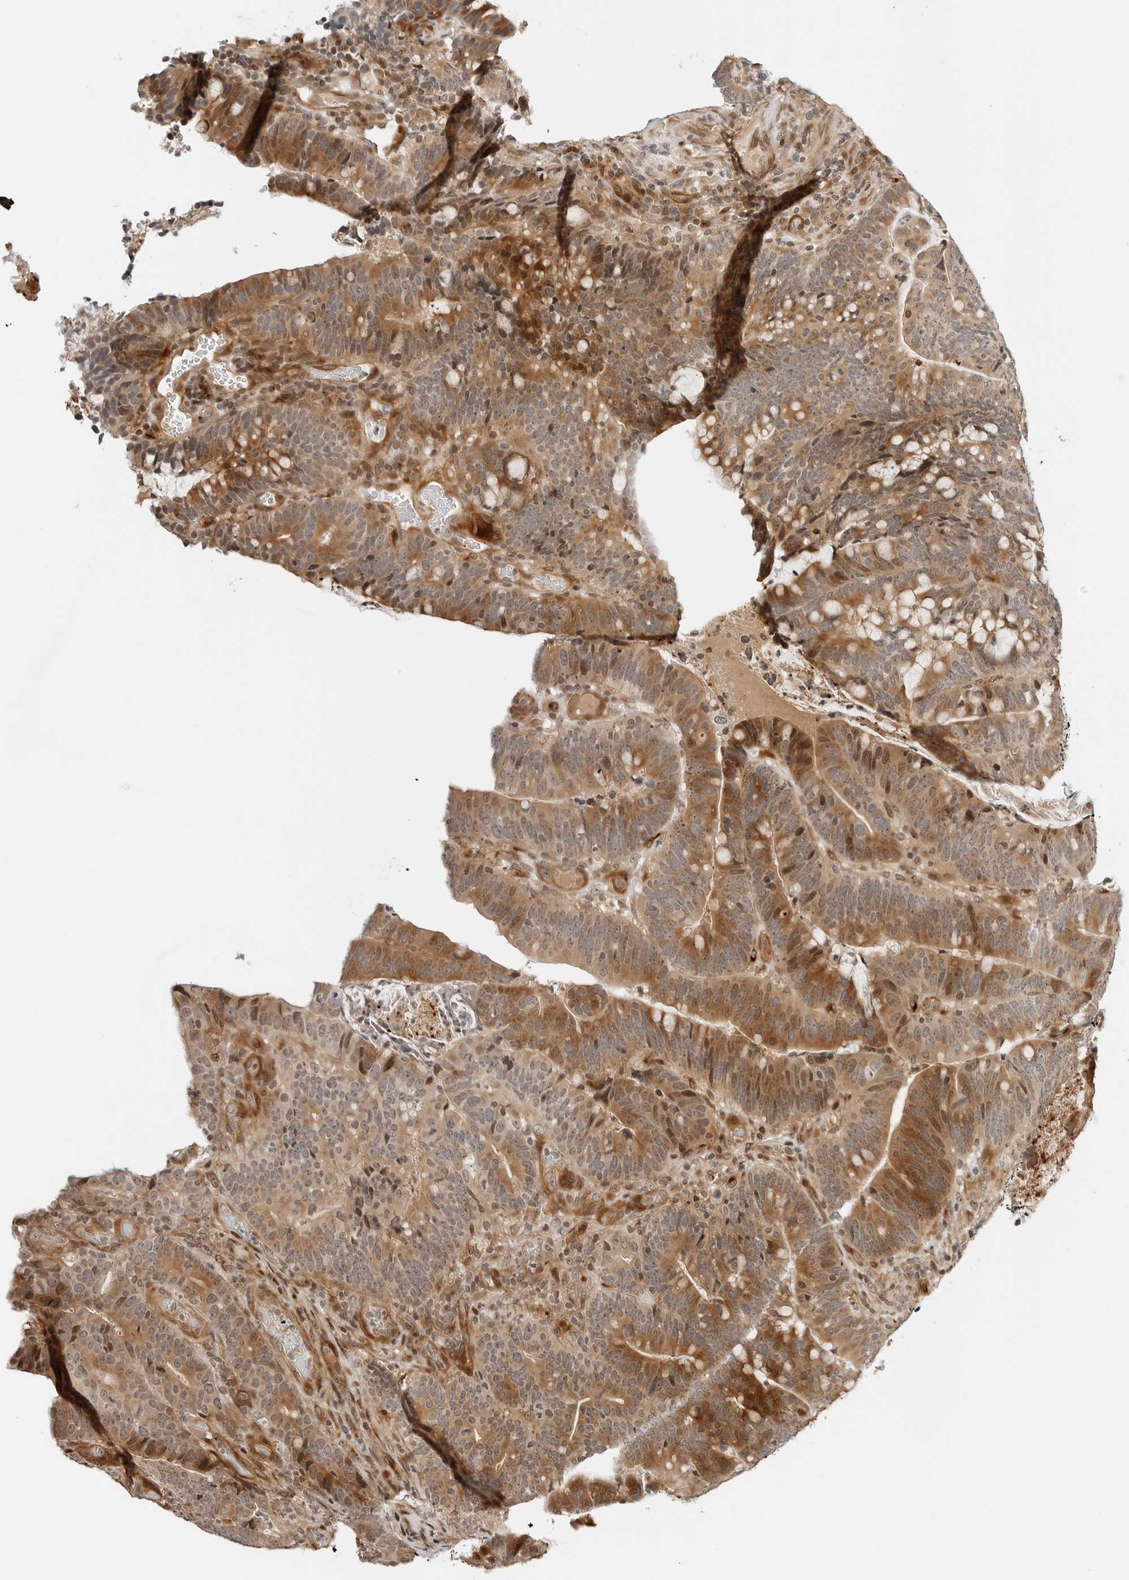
{"staining": {"intensity": "moderate", "quantity": ">75%", "location": "cytoplasmic/membranous,nuclear"}, "tissue": "colorectal cancer", "cell_type": "Tumor cells", "image_type": "cancer", "snomed": [{"axis": "morphology", "description": "Adenocarcinoma, NOS"}, {"axis": "topography", "description": "Colon"}], "caption": "Immunohistochemistry (IHC) (DAB) staining of adenocarcinoma (colorectal) displays moderate cytoplasmic/membranous and nuclear protein positivity in about >75% of tumor cells. Nuclei are stained in blue.", "gene": "GEM", "patient": {"sex": "female", "age": 66}}